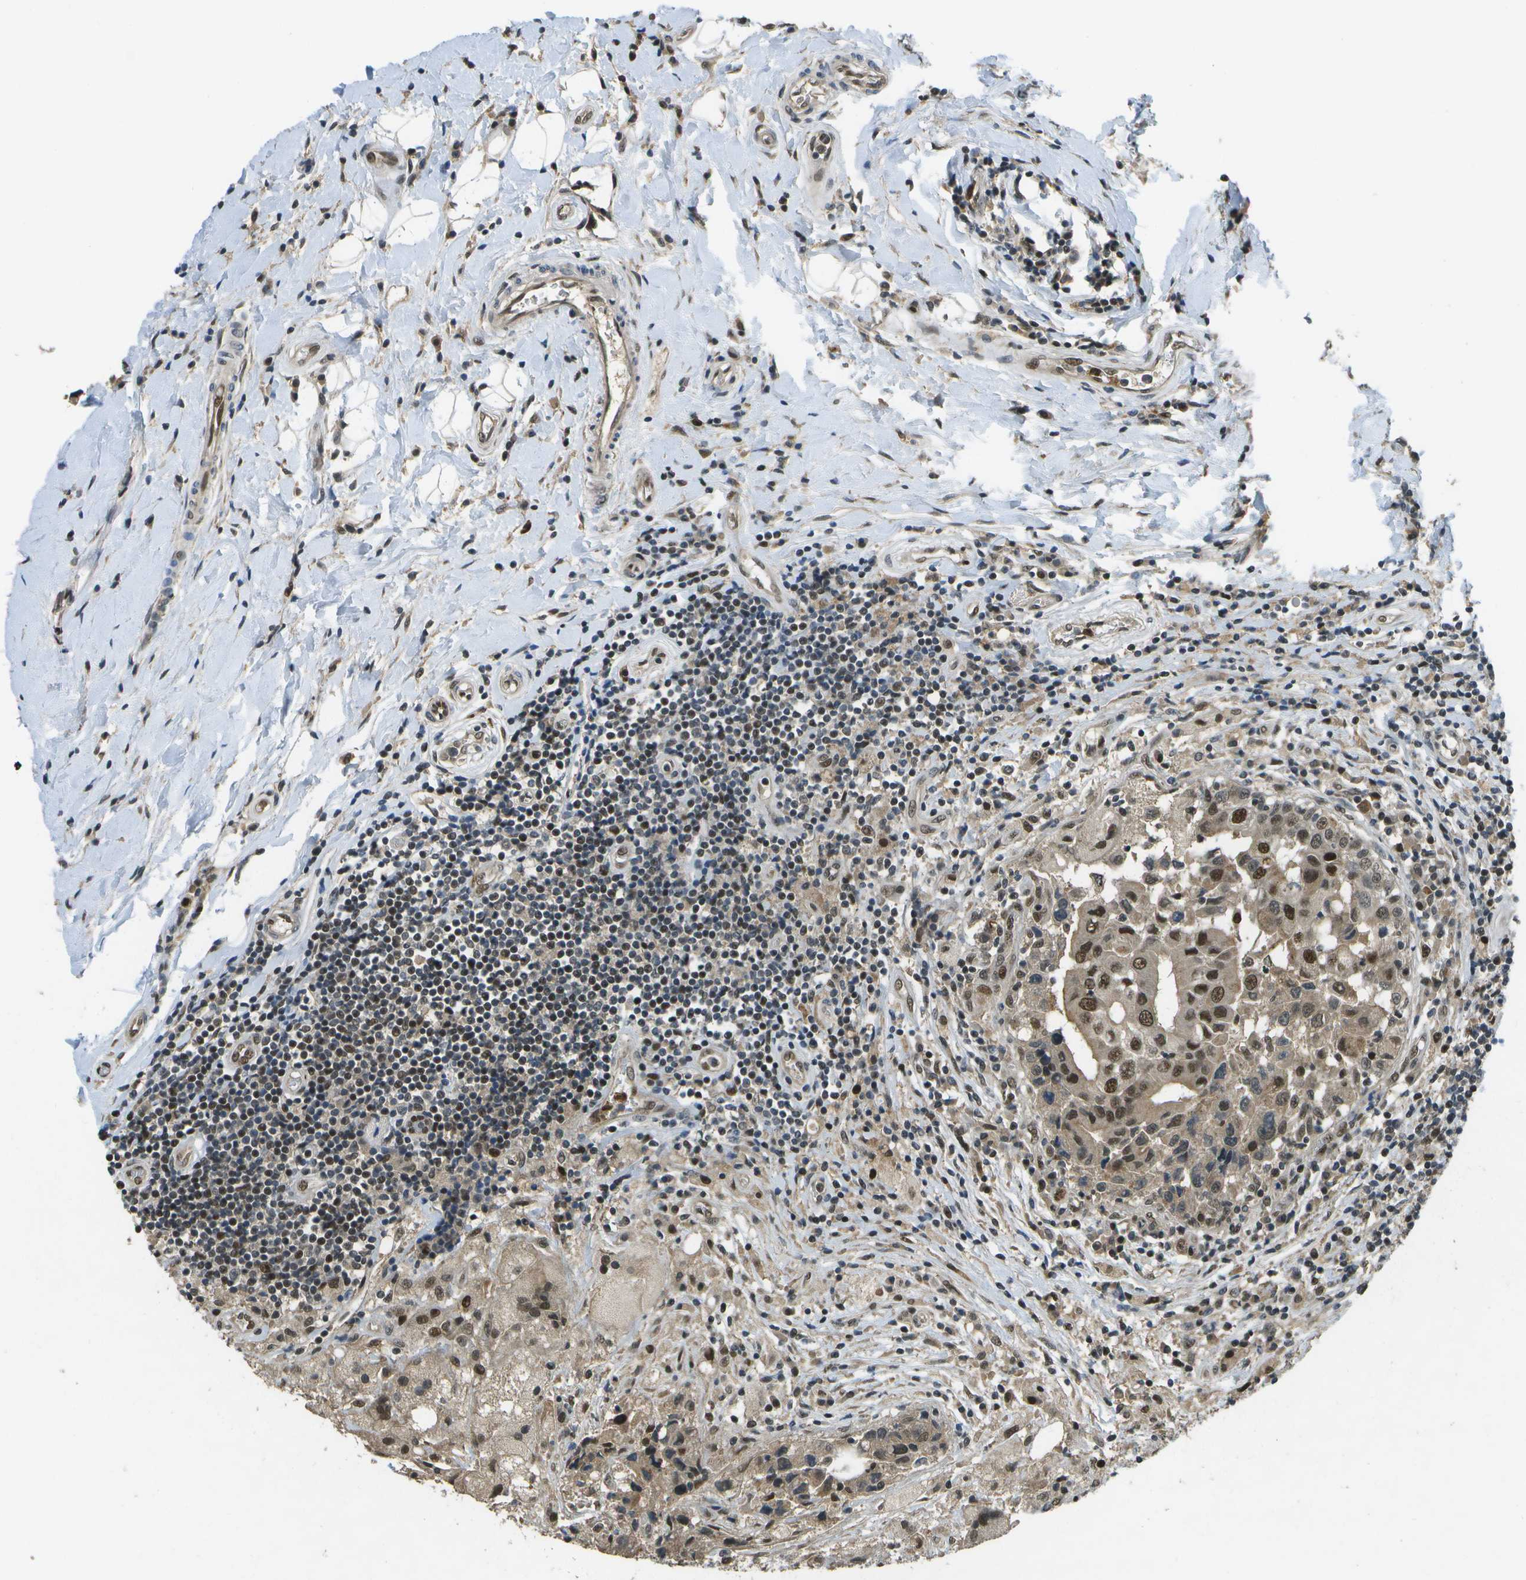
{"staining": {"intensity": "moderate", "quantity": ">75%", "location": "cytoplasmic/membranous,nuclear"}, "tissue": "breast cancer", "cell_type": "Tumor cells", "image_type": "cancer", "snomed": [{"axis": "morphology", "description": "Duct carcinoma"}, {"axis": "topography", "description": "Breast"}], "caption": "Immunohistochemistry photomicrograph of neoplastic tissue: breast invasive ductal carcinoma stained using immunohistochemistry (IHC) reveals medium levels of moderate protein expression localized specifically in the cytoplasmic/membranous and nuclear of tumor cells, appearing as a cytoplasmic/membranous and nuclear brown color.", "gene": "GANC", "patient": {"sex": "female", "age": 27}}